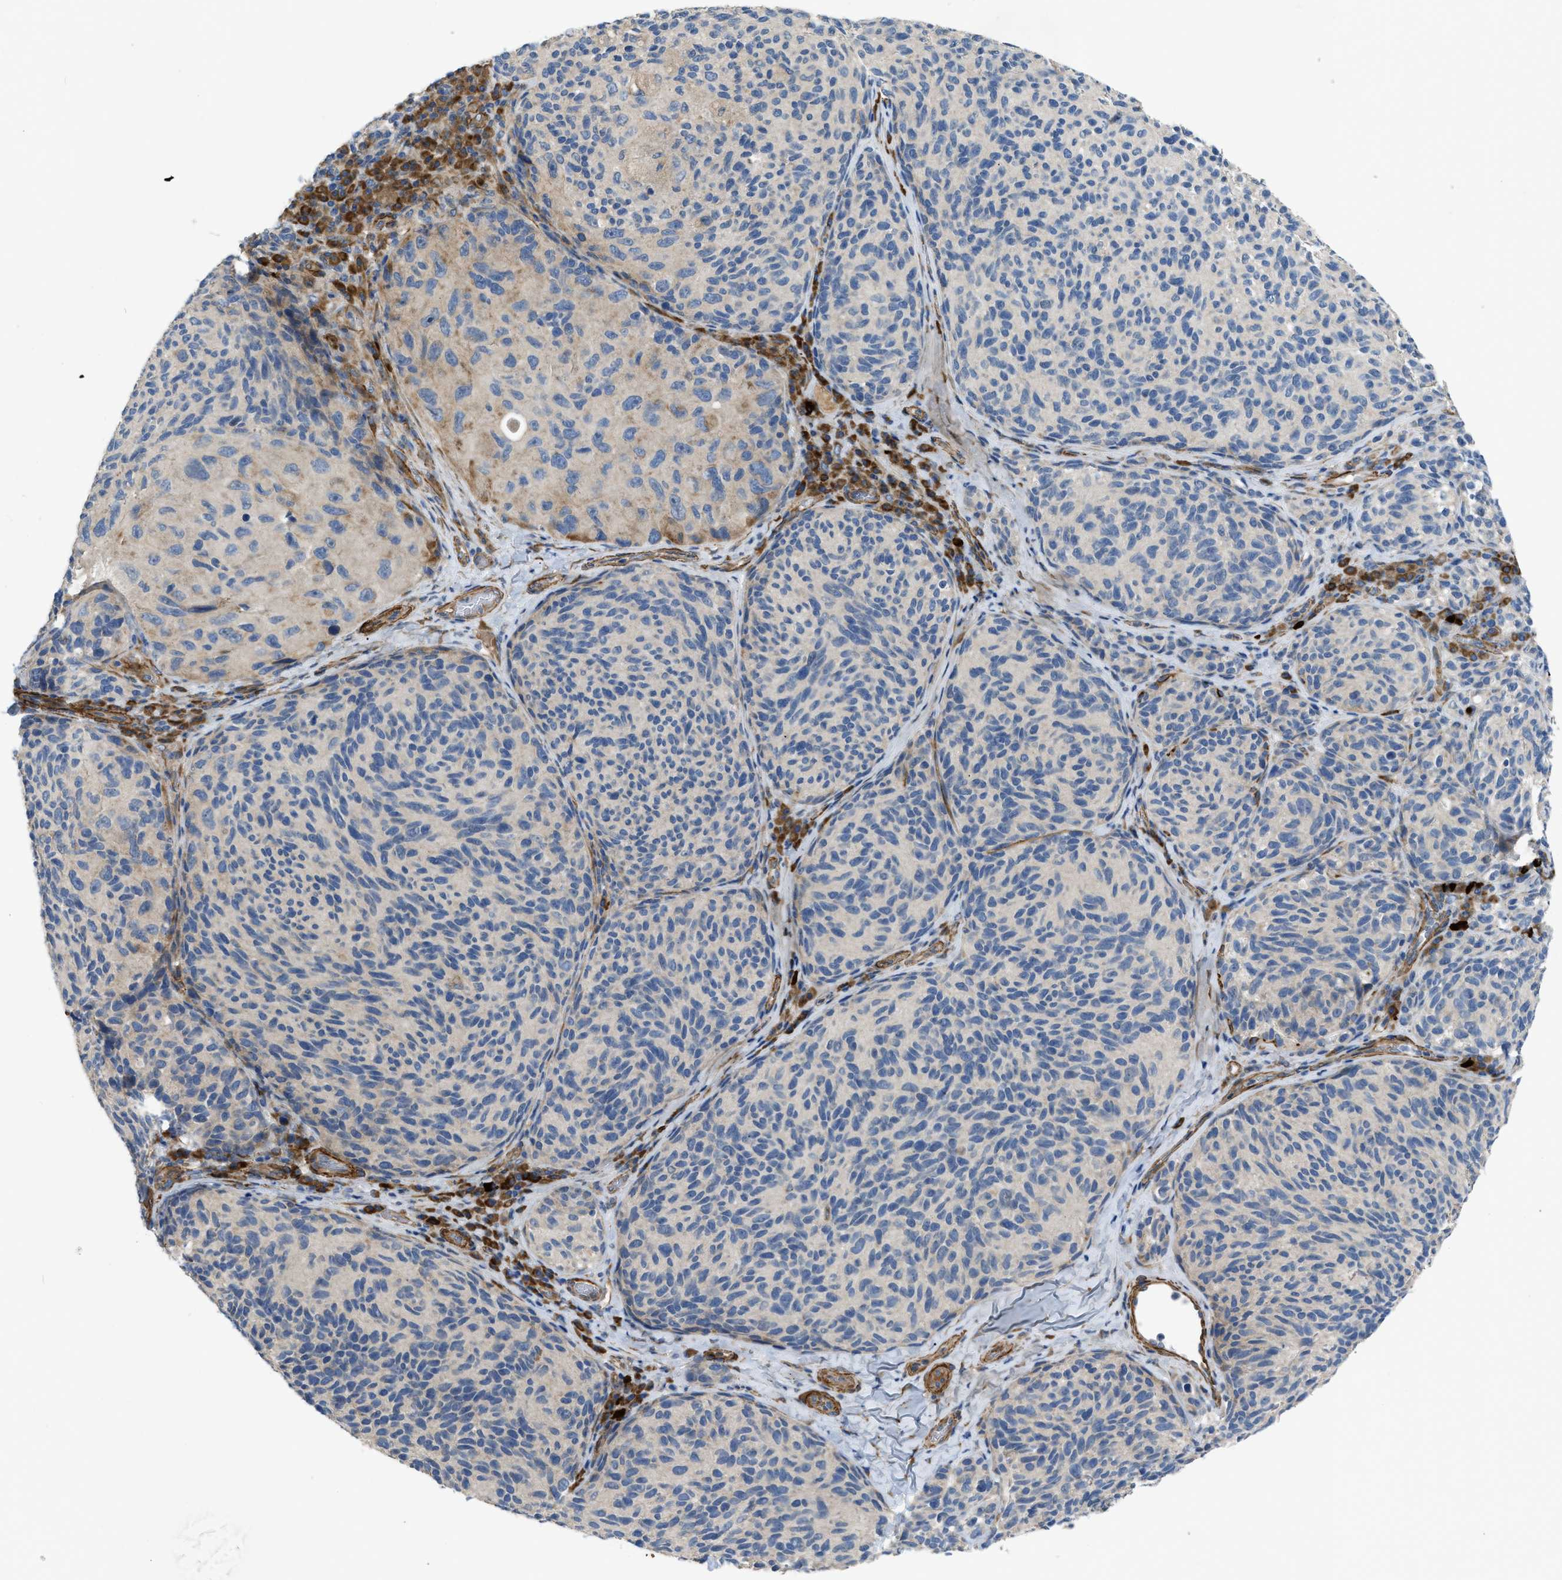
{"staining": {"intensity": "moderate", "quantity": "<25%", "location": "cytoplasmic/membranous"}, "tissue": "melanoma", "cell_type": "Tumor cells", "image_type": "cancer", "snomed": [{"axis": "morphology", "description": "Malignant melanoma, NOS"}, {"axis": "topography", "description": "Skin"}], "caption": "This photomicrograph exhibits IHC staining of human melanoma, with low moderate cytoplasmic/membranous positivity in about <25% of tumor cells.", "gene": "BMPR1A", "patient": {"sex": "female", "age": 73}}